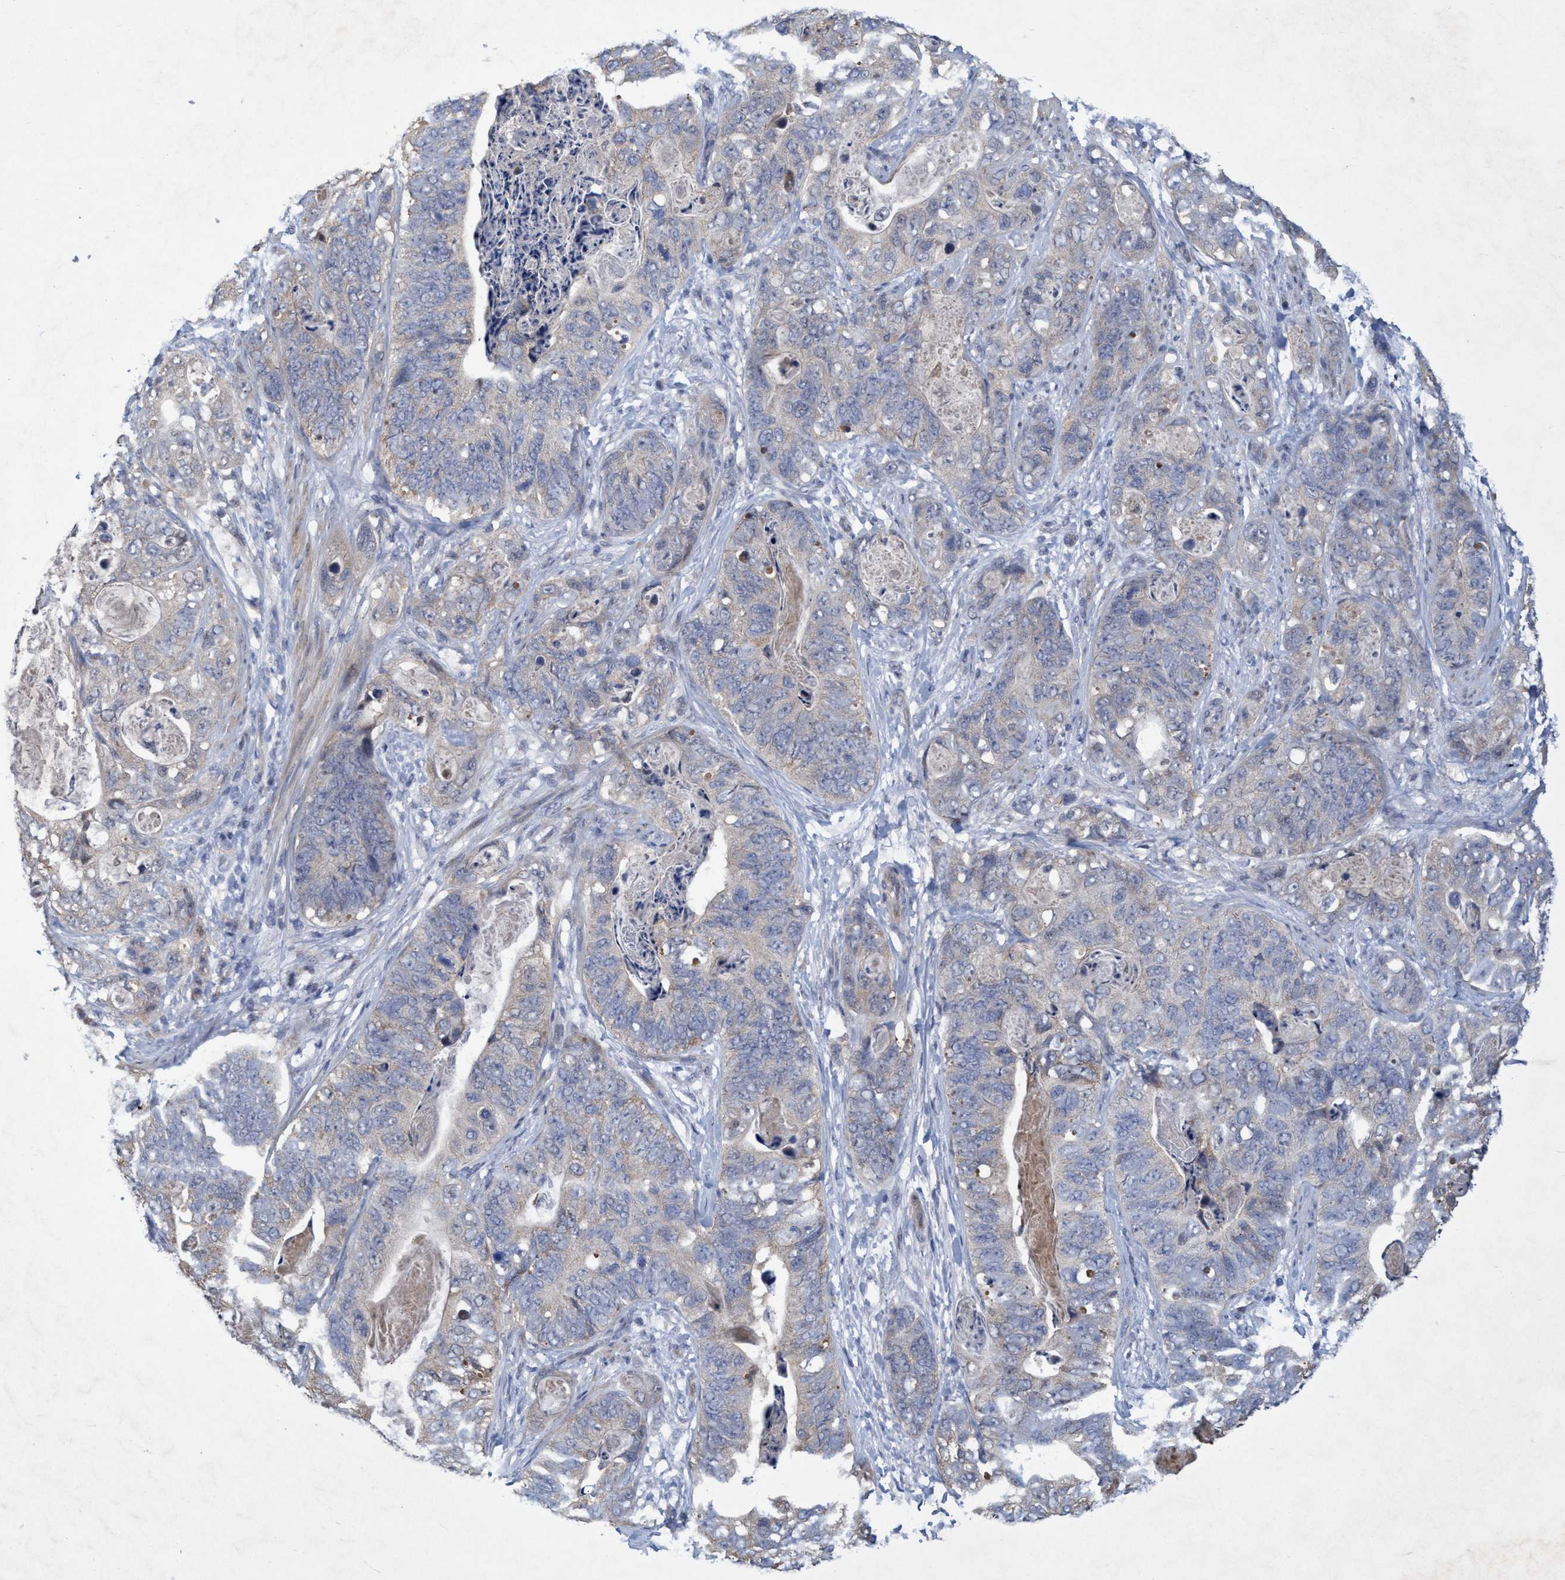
{"staining": {"intensity": "negative", "quantity": "none", "location": "none"}, "tissue": "stomach cancer", "cell_type": "Tumor cells", "image_type": "cancer", "snomed": [{"axis": "morphology", "description": "Adenocarcinoma, NOS"}, {"axis": "topography", "description": "Stomach"}], "caption": "Immunohistochemical staining of human stomach cancer demonstrates no significant positivity in tumor cells.", "gene": "ZNF677", "patient": {"sex": "female", "age": 89}}